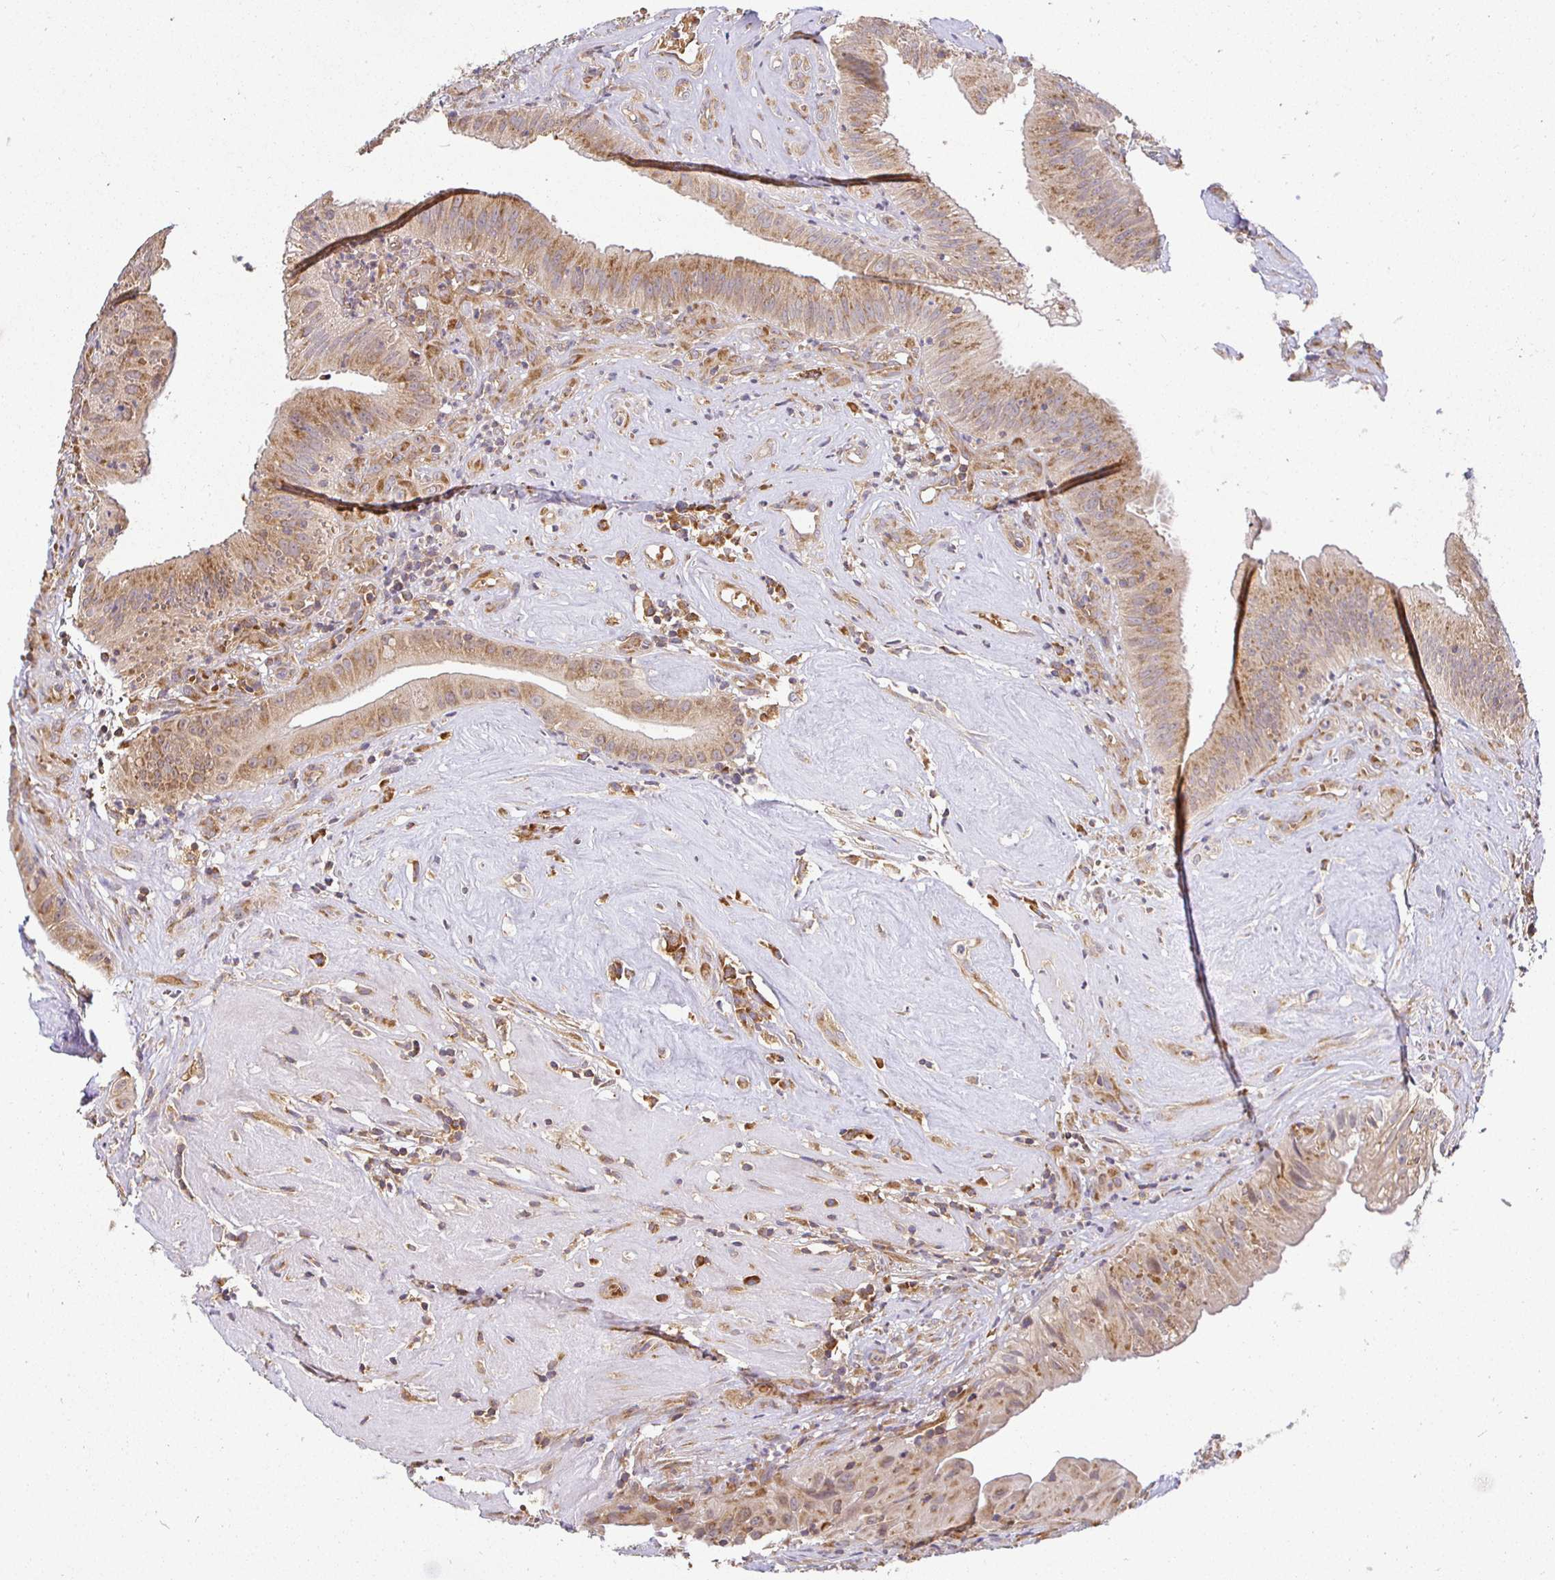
{"staining": {"intensity": "moderate", "quantity": ">75%", "location": "cytoplasmic/membranous"}, "tissue": "head and neck cancer", "cell_type": "Tumor cells", "image_type": "cancer", "snomed": [{"axis": "morphology", "description": "Adenocarcinoma, NOS"}, {"axis": "topography", "description": "Head-Neck"}], "caption": "Immunohistochemical staining of human head and neck cancer (adenocarcinoma) demonstrates medium levels of moderate cytoplasmic/membranous expression in approximately >75% of tumor cells.", "gene": "IRAK1", "patient": {"sex": "male", "age": 44}}